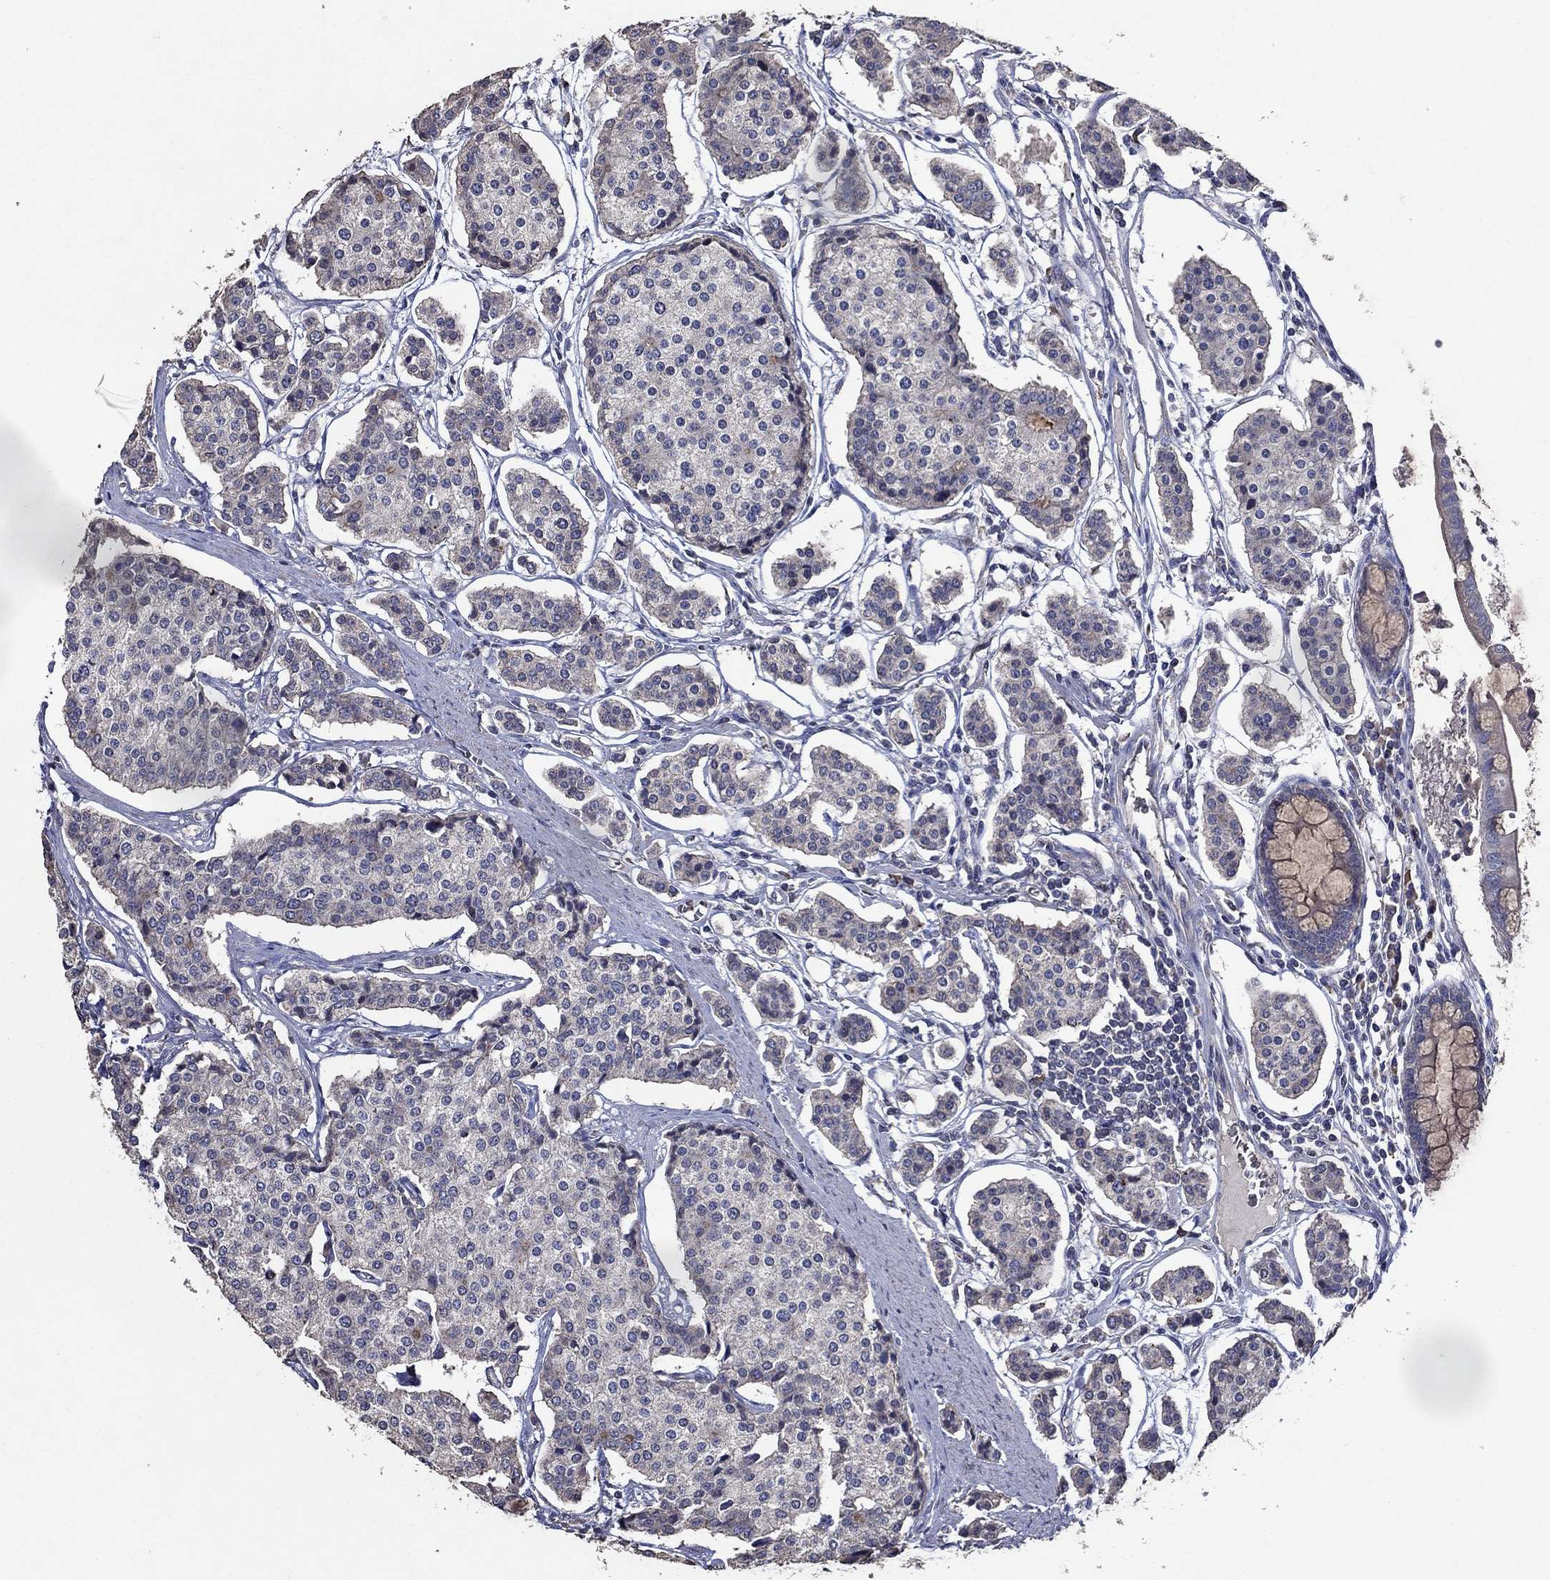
{"staining": {"intensity": "negative", "quantity": "none", "location": "none"}, "tissue": "carcinoid", "cell_type": "Tumor cells", "image_type": "cancer", "snomed": [{"axis": "morphology", "description": "Carcinoid, malignant, NOS"}, {"axis": "topography", "description": "Small intestine"}], "caption": "Immunohistochemistry (IHC) image of carcinoid stained for a protein (brown), which displays no staining in tumor cells.", "gene": "HAP1", "patient": {"sex": "female", "age": 65}}